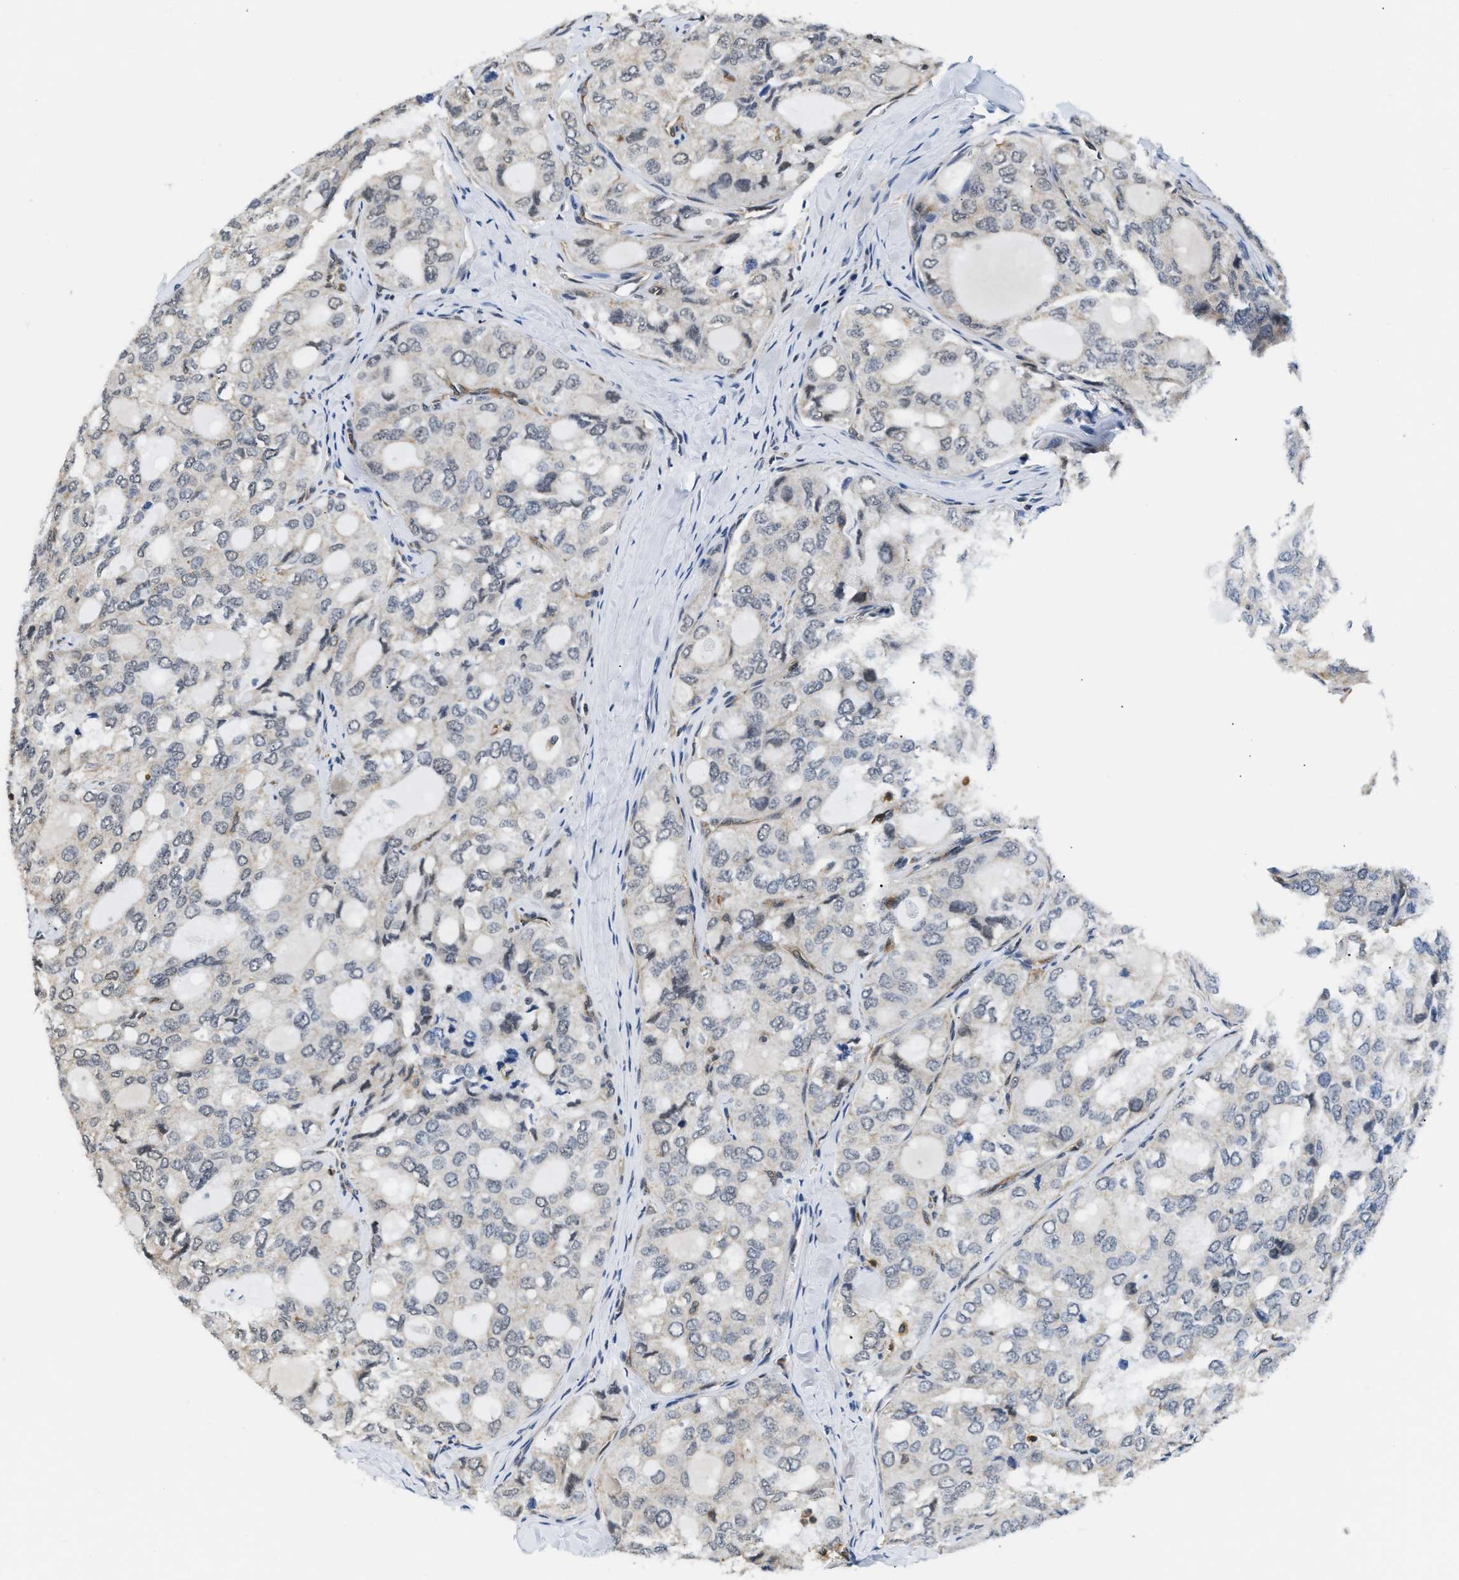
{"staining": {"intensity": "negative", "quantity": "none", "location": "none"}, "tissue": "thyroid cancer", "cell_type": "Tumor cells", "image_type": "cancer", "snomed": [{"axis": "morphology", "description": "Follicular adenoma carcinoma, NOS"}, {"axis": "topography", "description": "Thyroid gland"}], "caption": "This is an immunohistochemistry image of human thyroid cancer. There is no positivity in tumor cells.", "gene": "STK10", "patient": {"sex": "male", "age": 75}}